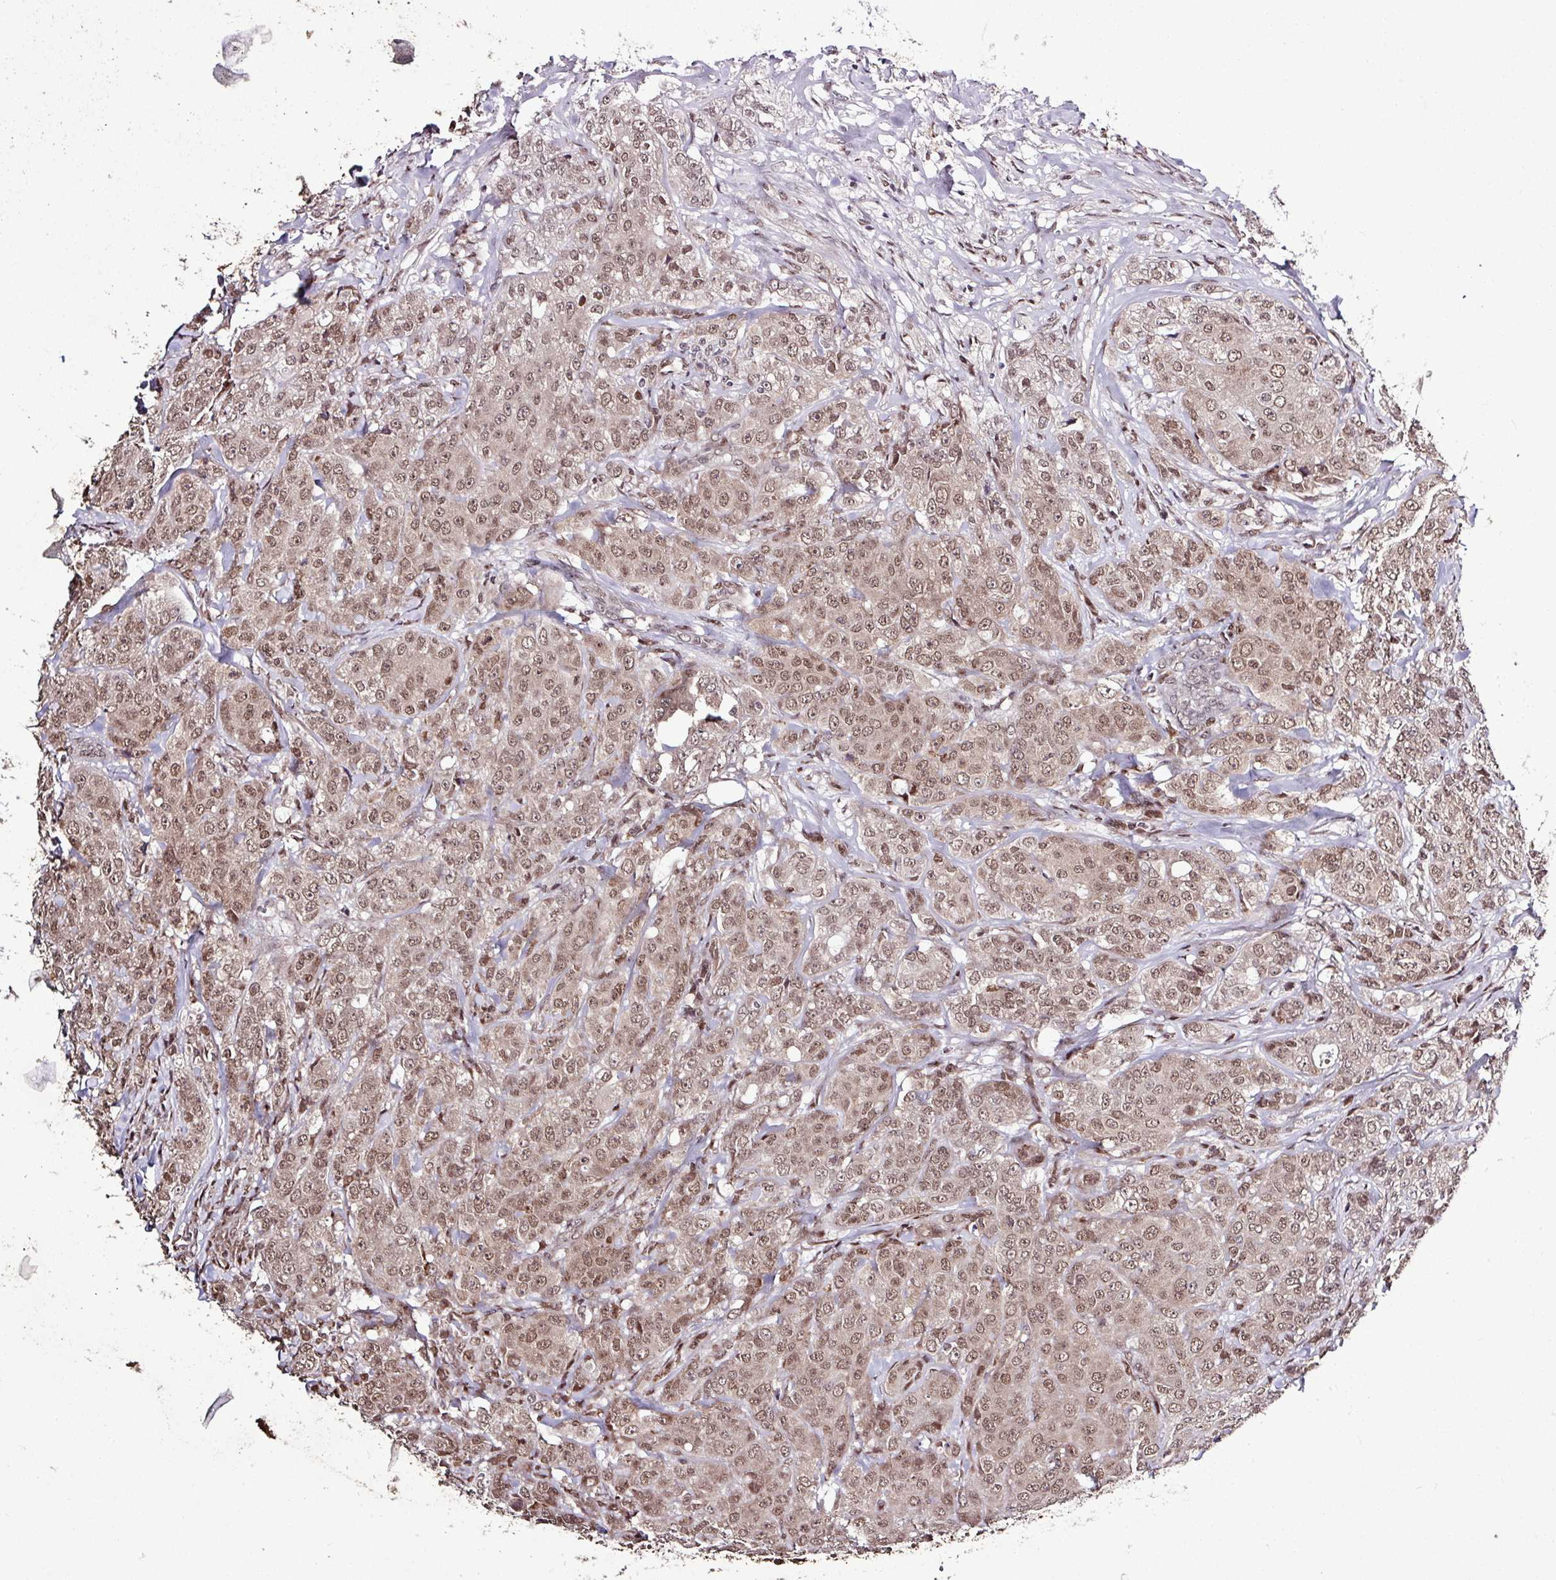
{"staining": {"intensity": "moderate", "quantity": ">75%", "location": "cytoplasmic/membranous,nuclear"}, "tissue": "breast cancer", "cell_type": "Tumor cells", "image_type": "cancer", "snomed": [{"axis": "morphology", "description": "Duct carcinoma"}, {"axis": "topography", "description": "Breast"}], "caption": "Infiltrating ductal carcinoma (breast) stained with DAB immunohistochemistry (IHC) reveals medium levels of moderate cytoplasmic/membranous and nuclear positivity in approximately >75% of tumor cells. (IHC, brightfield microscopy, high magnification).", "gene": "SKIC2", "patient": {"sex": "female", "age": 43}}